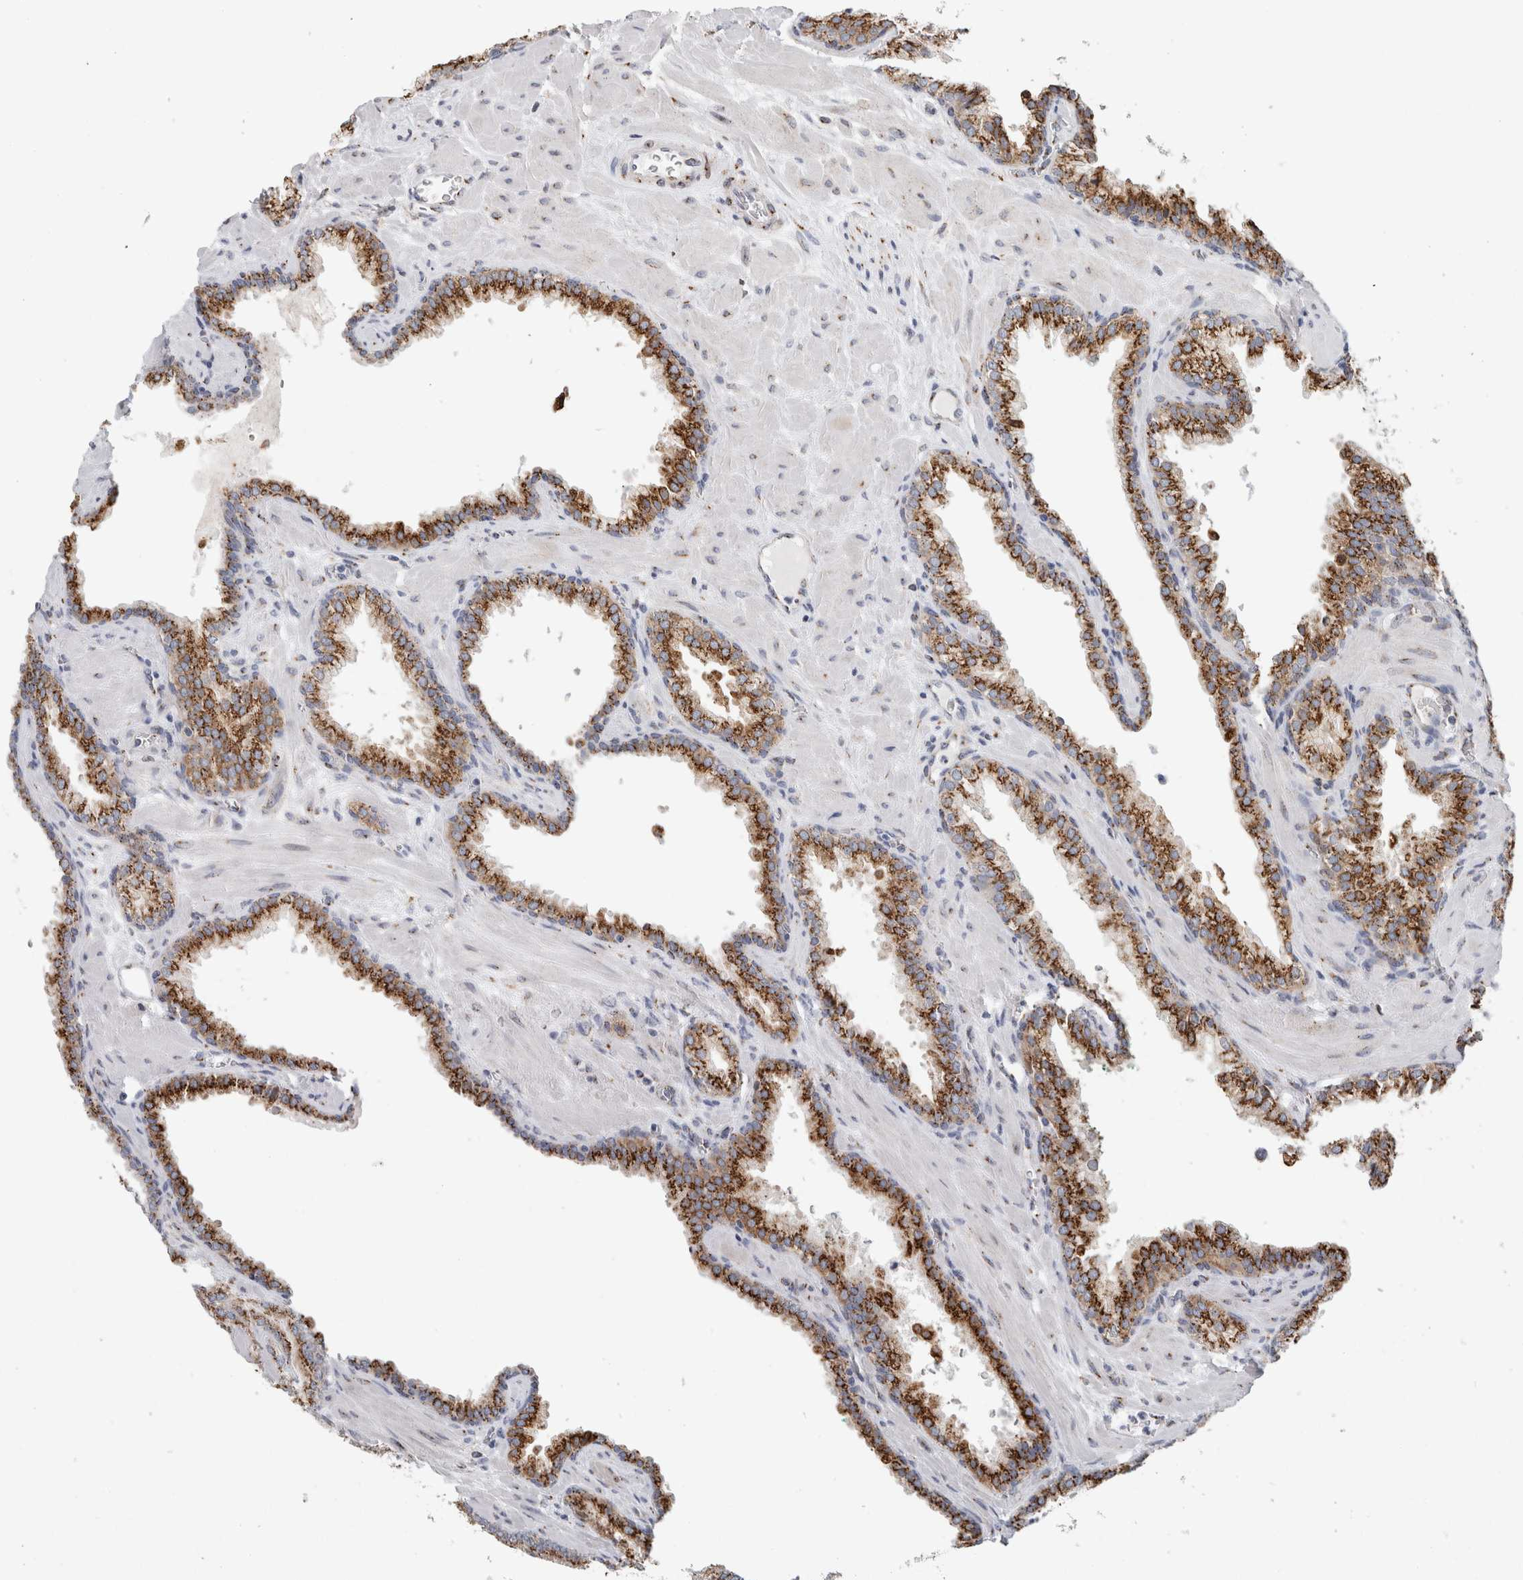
{"staining": {"intensity": "strong", "quantity": ">75%", "location": "cytoplasmic/membranous"}, "tissue": "prostate cancer", "cell_type": "Tumor cells", "image_type": "cancer", "snomed": [{"axis": "morphology", "description": "Adenocarcinoma, Low grade"}, {"axis": "topography", "description": "Prostate"}], "caption": "This micrograph exhibits immunohistochemistry staining of human adenocarcinoma (low-grade) (prostate), with high strong cytoplasmic/membranous positivity in approximately >75% of tumor cells.", "gene": "MCFD2", "patient": {"sex": "male", "age": 59}}